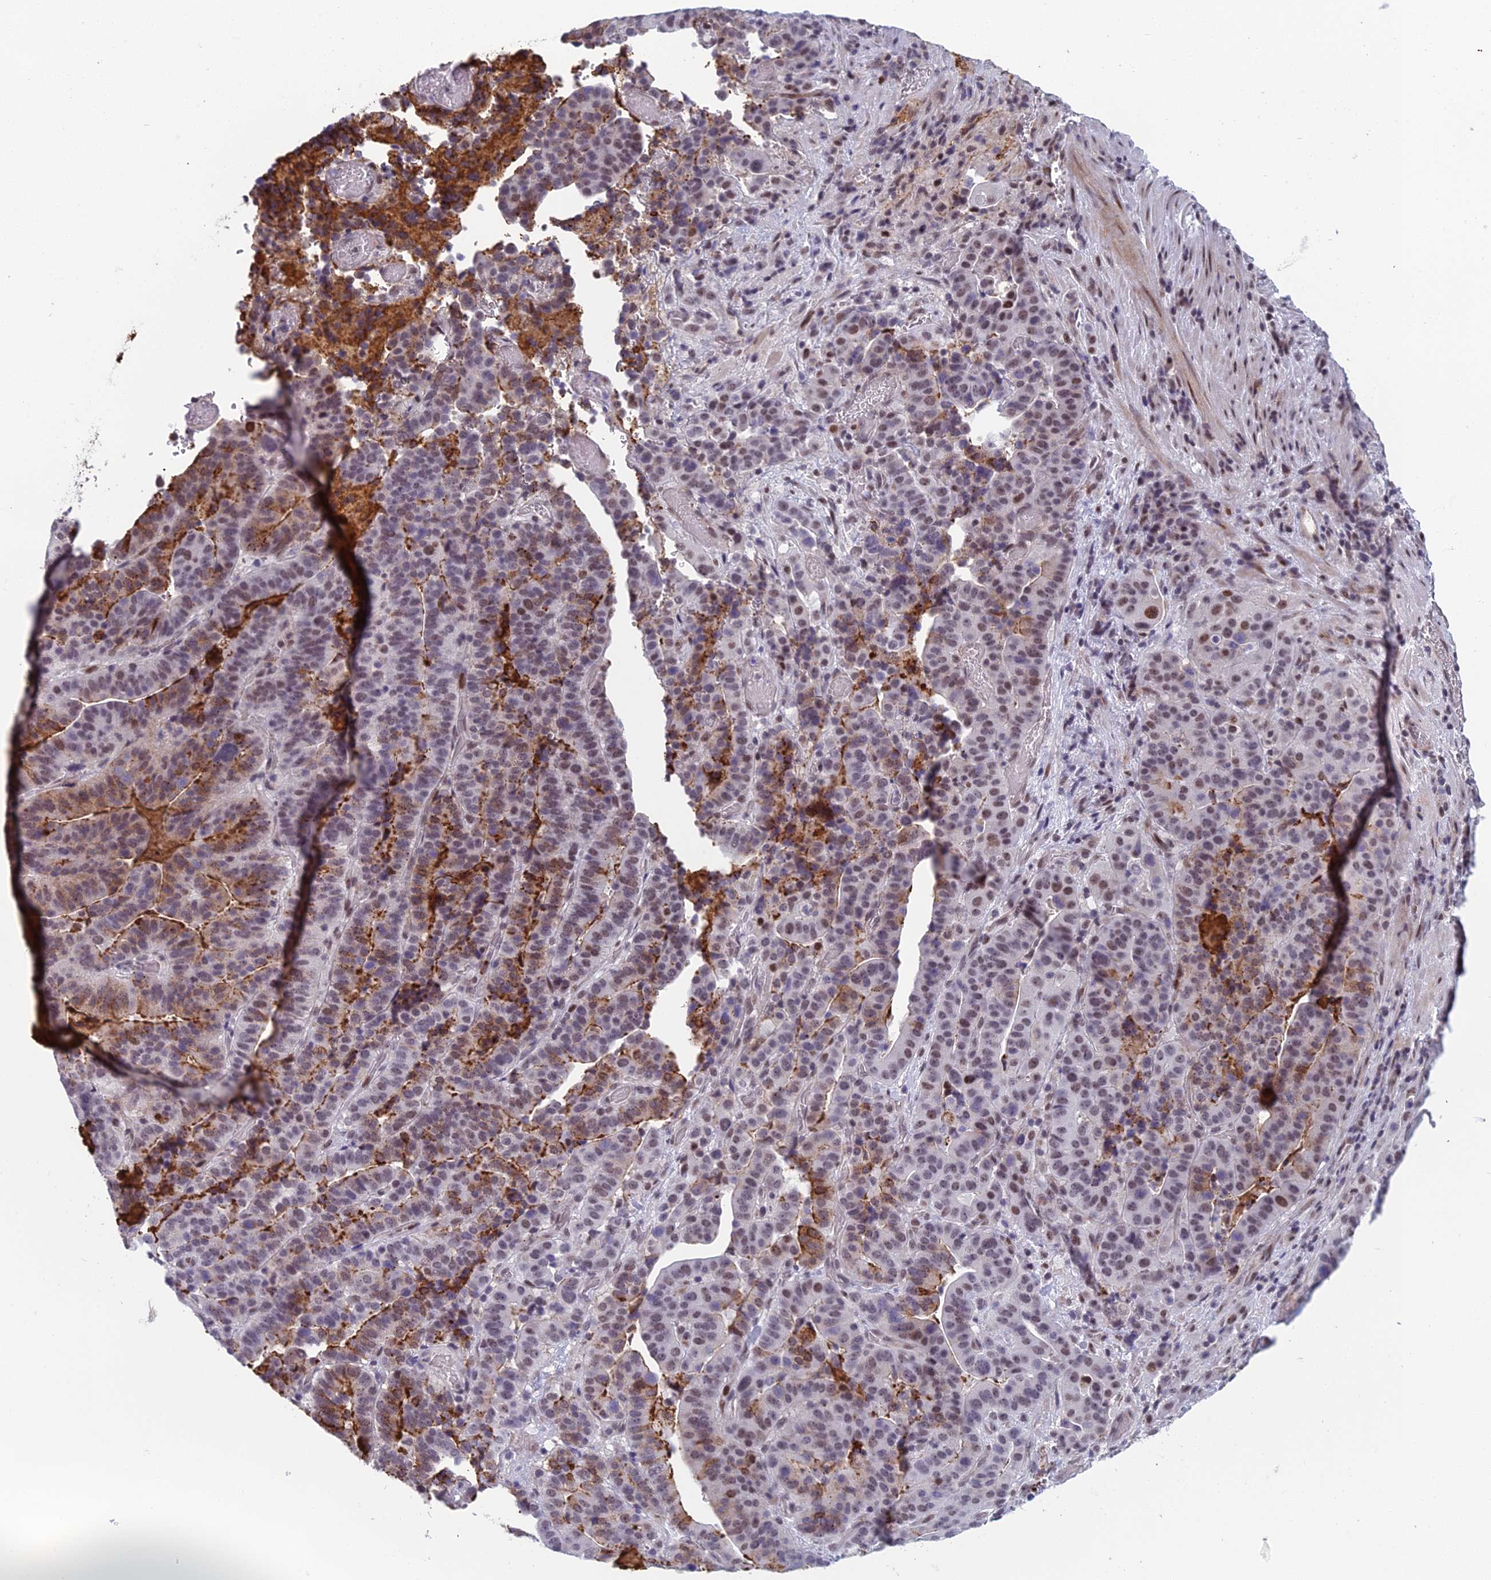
{"staining": {"intensity": "strong", "quantity": "<25%", "location": "cytoplasmic/membranous,nuclear"}, "tissue": "stomach cancer", "cell_type": "Tumor cells", "image_type": "cancer", "snomed": [{"axis": "morphology", "description": "Adenocarcinoma, NOS"}, {"axis": "topography", "description": "Stomach"}], "caption": "A medium amount of strong cytoplasmic/membranous and nuclear expression is appreciated in approximately <25% of tumor cells in stomach cancer (adenocarcinoma) tissue.", "gene": "RGS17", "patient": {"sex": "male", "age": 48}}